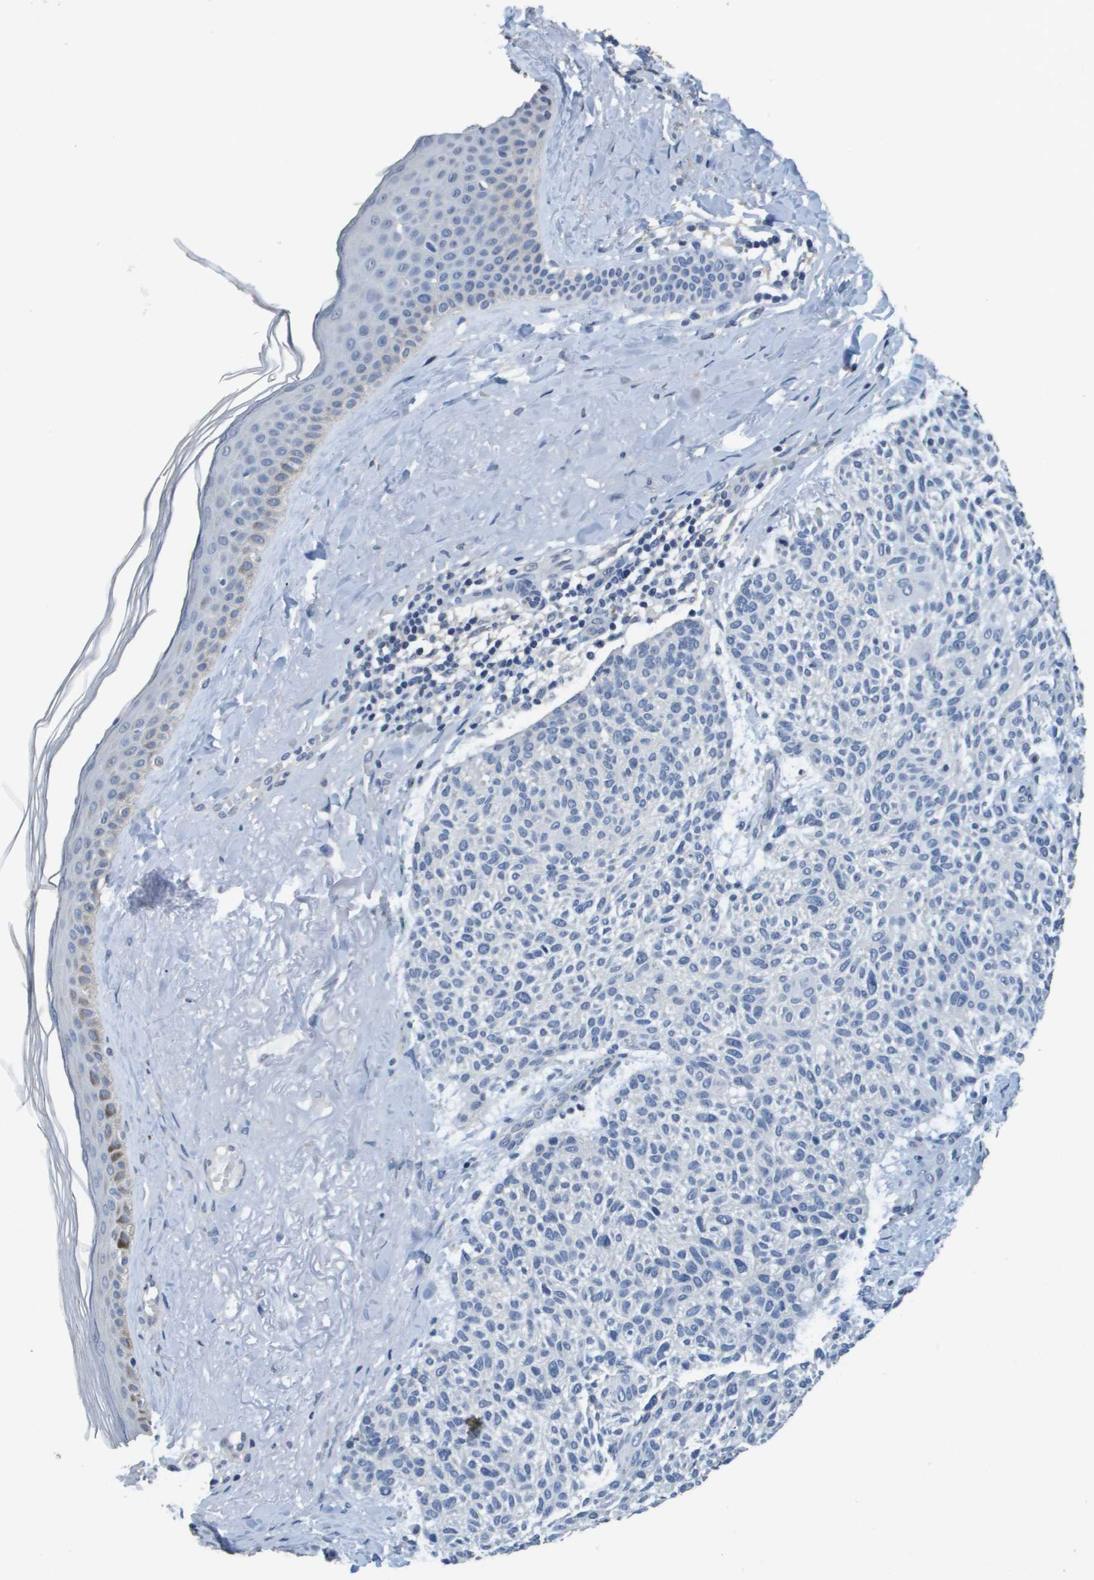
{"staining": {"intensity": "negative", "quantity": "none", "location": "none"}, "tissue": "skin cancer", "cell_type": "Tumor cells", "image_type": "cancer", "snomed": [{"axis": "morphology", "description": "Normal tissue, NOS"}, {"axis": "morphology", "description": "Basal cell carcinoma"}, {"axis": "topography", "description": "Skin"}], "caption": "DAB (3,3'-diaminobenzidine) immunohistochemical staining of skin basal cell carcinoma reveals no significant expression in tumor cells.", "gene": "MT3", "patient": {"sex": "female", "age": 70}}